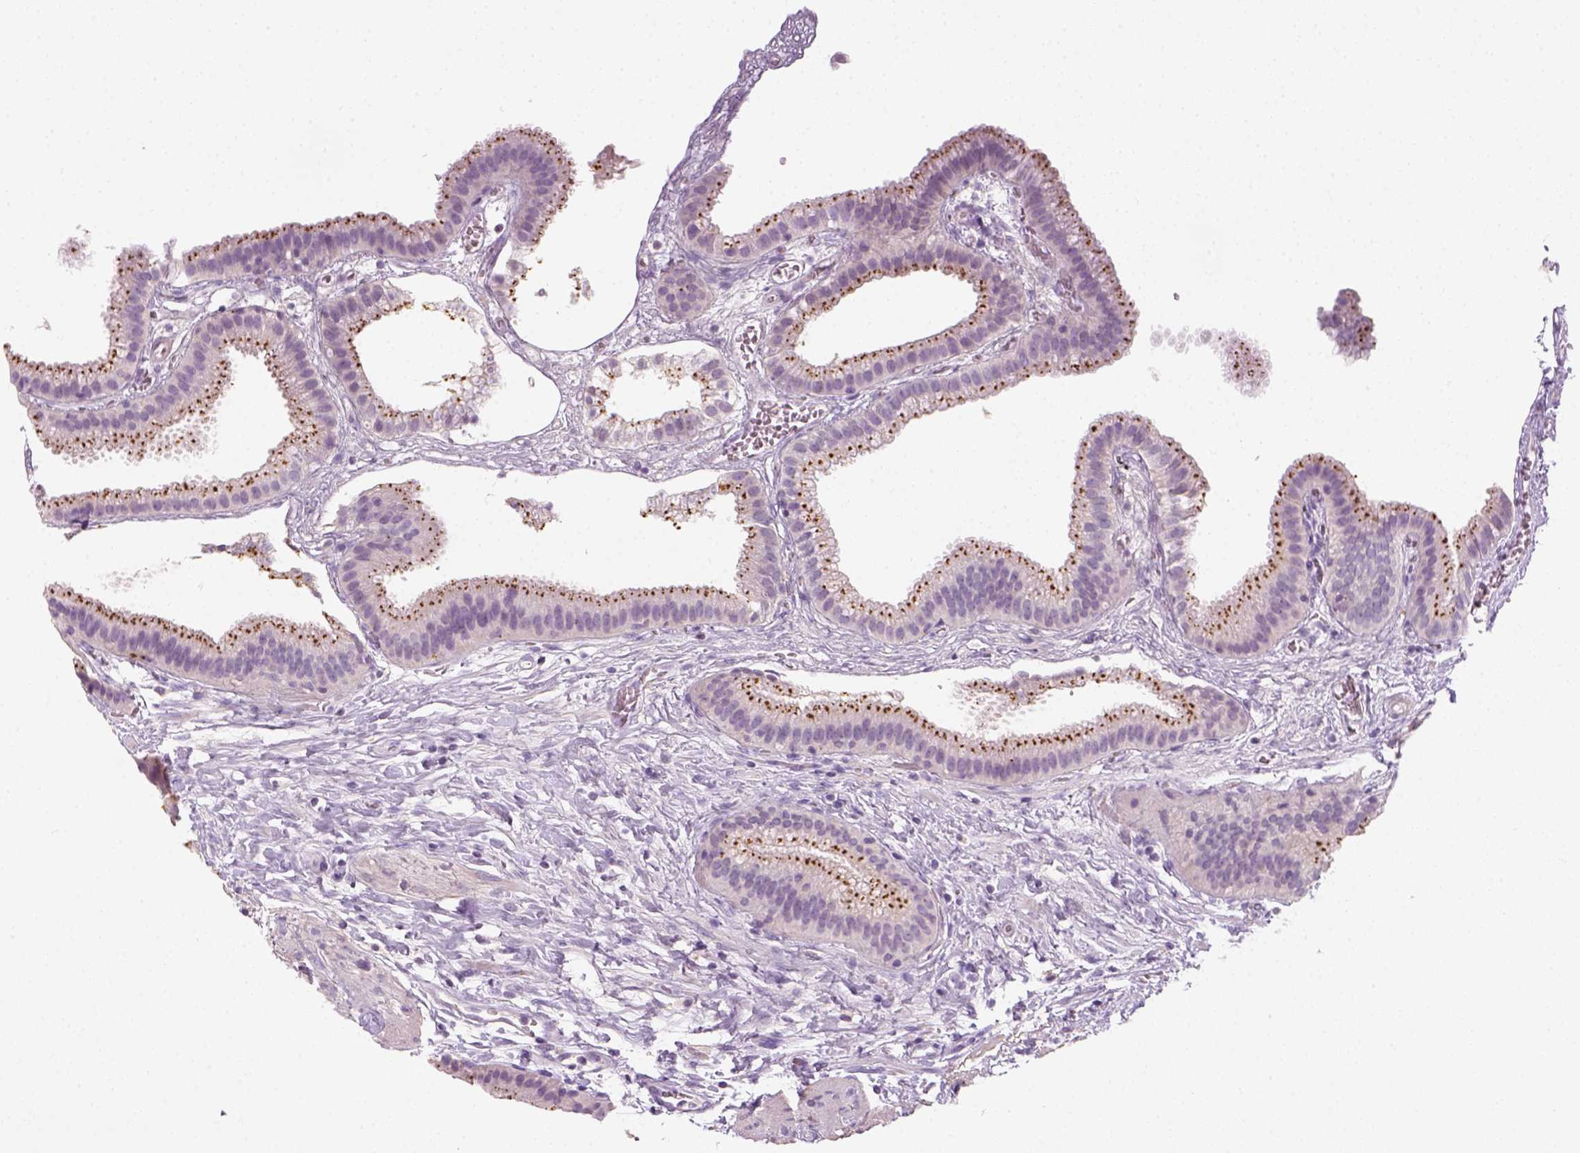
{"staining": {"intensity": "strong", "quantity": ">75%", "location": "cytoplasmic/membranous"}, "tissue": "gallbladder", "cell_type": "Glandular cells", "image_type": "normal", "snomed": [{"axis": "morphology", "description": "Normal tissue, NOS"}, {"axis": "topography", "description": "Gallbladder"}], "caption": "An immunohistochemistry (IHC) histopathology image of benign tissue is shown. Protein staining in brown labels strong cytoplasmic/membranous positivity in gallbladder within glandular cells.", "gene": "FAM163B", "patient": {"sex": "female", "age": 63}}